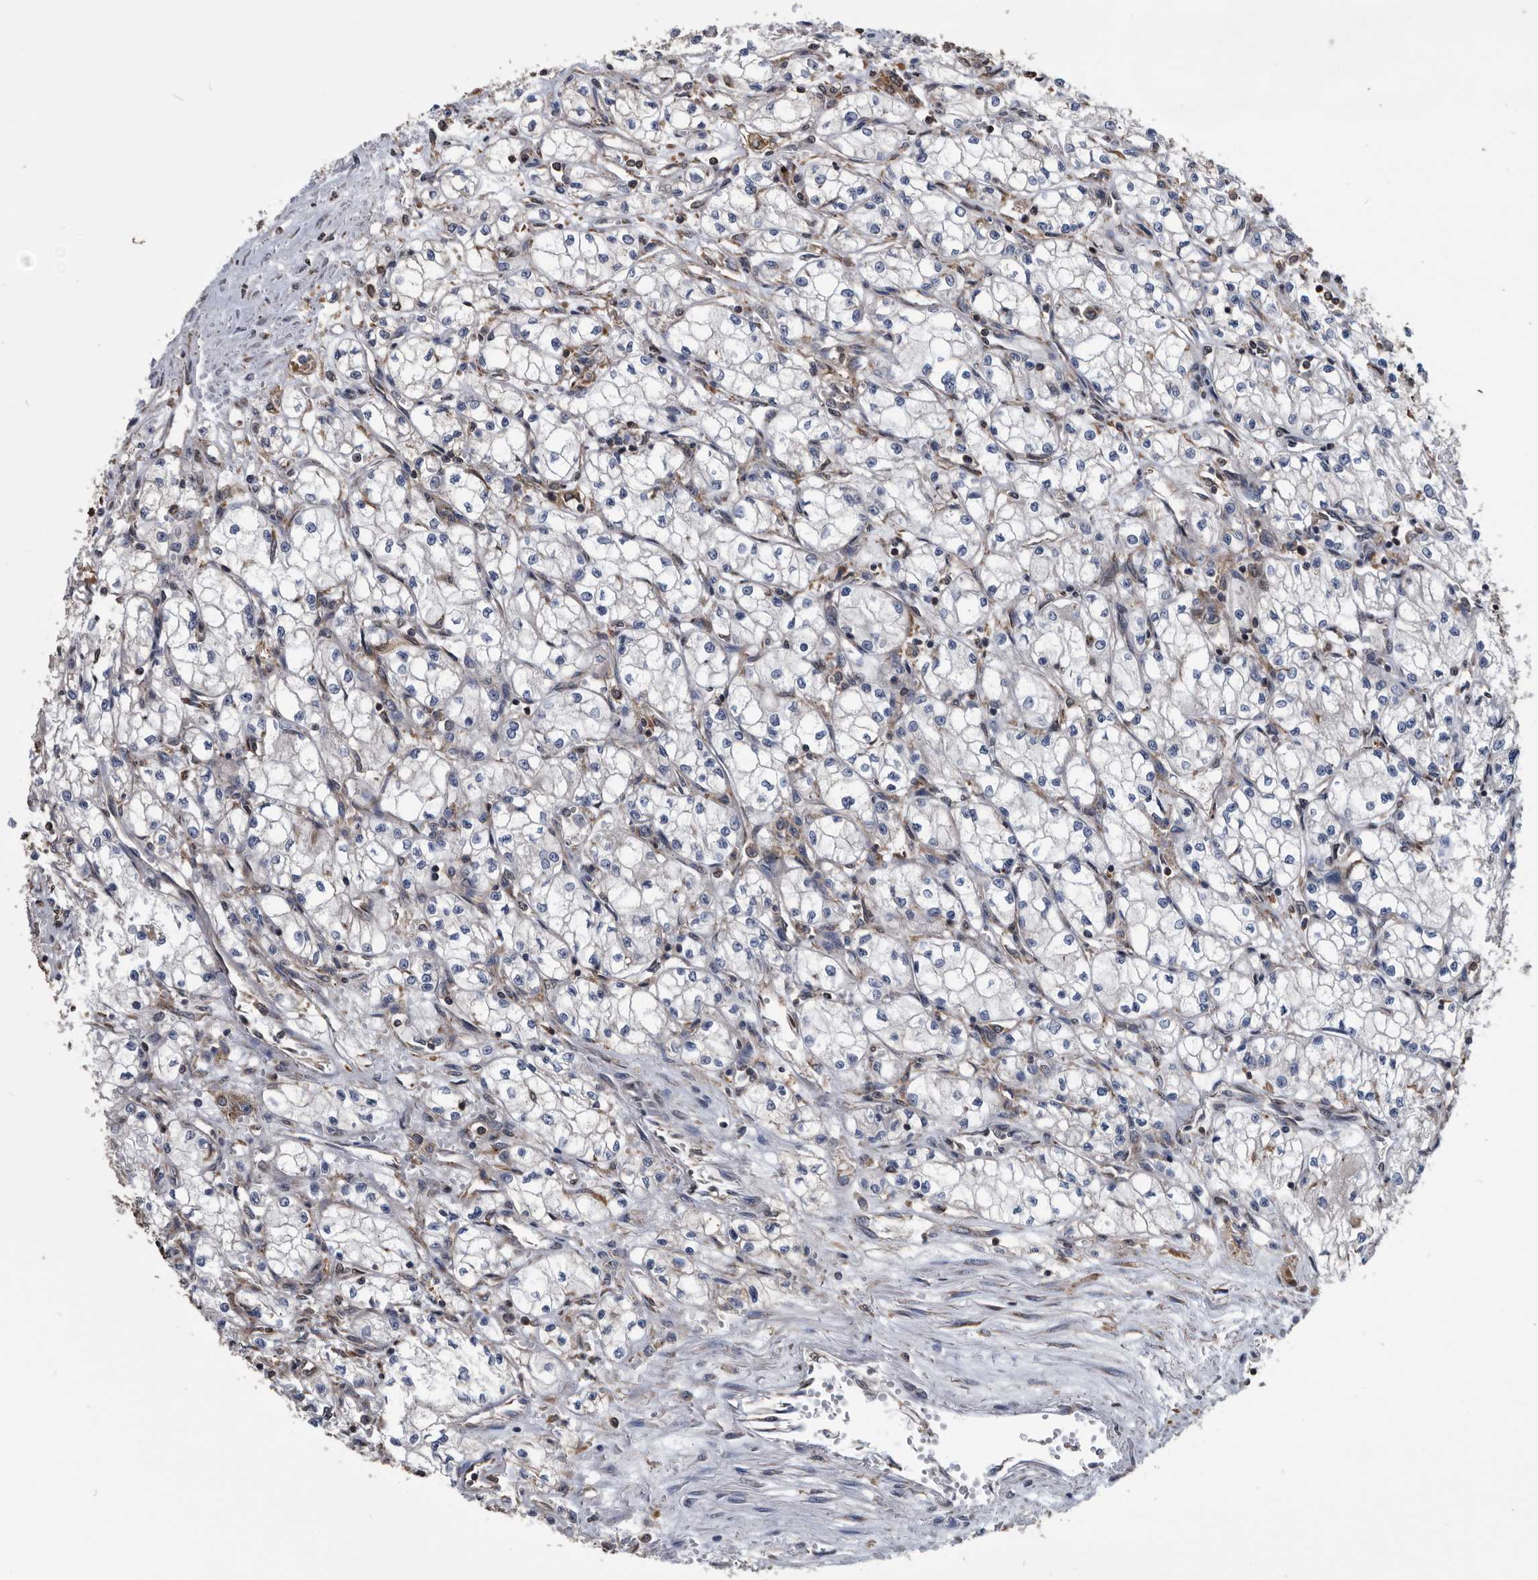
{"staining": {"intensity": "negative", "quantity": "none", "location": "none"}, "tissue": "renal cancer", "cell_type": "Tumor cells", "image_type": "cancer", "snomed": [{"axis": "morphology", "description": "Normal tissue, NOS"}, {"axis": "morphology", "description": "Adenocarcinoma, NOS"}, {"axis": "topography", "description": "Kidney"}], "caption": "This micrograph is of renal adenocarcinoma stained with IHC to label a protein in brown with the nuclei are counter-stained blue. There is no positivity in tumor cells.", "gene": "NRBP1", "patient": {"sex": "male", "age": 59}}